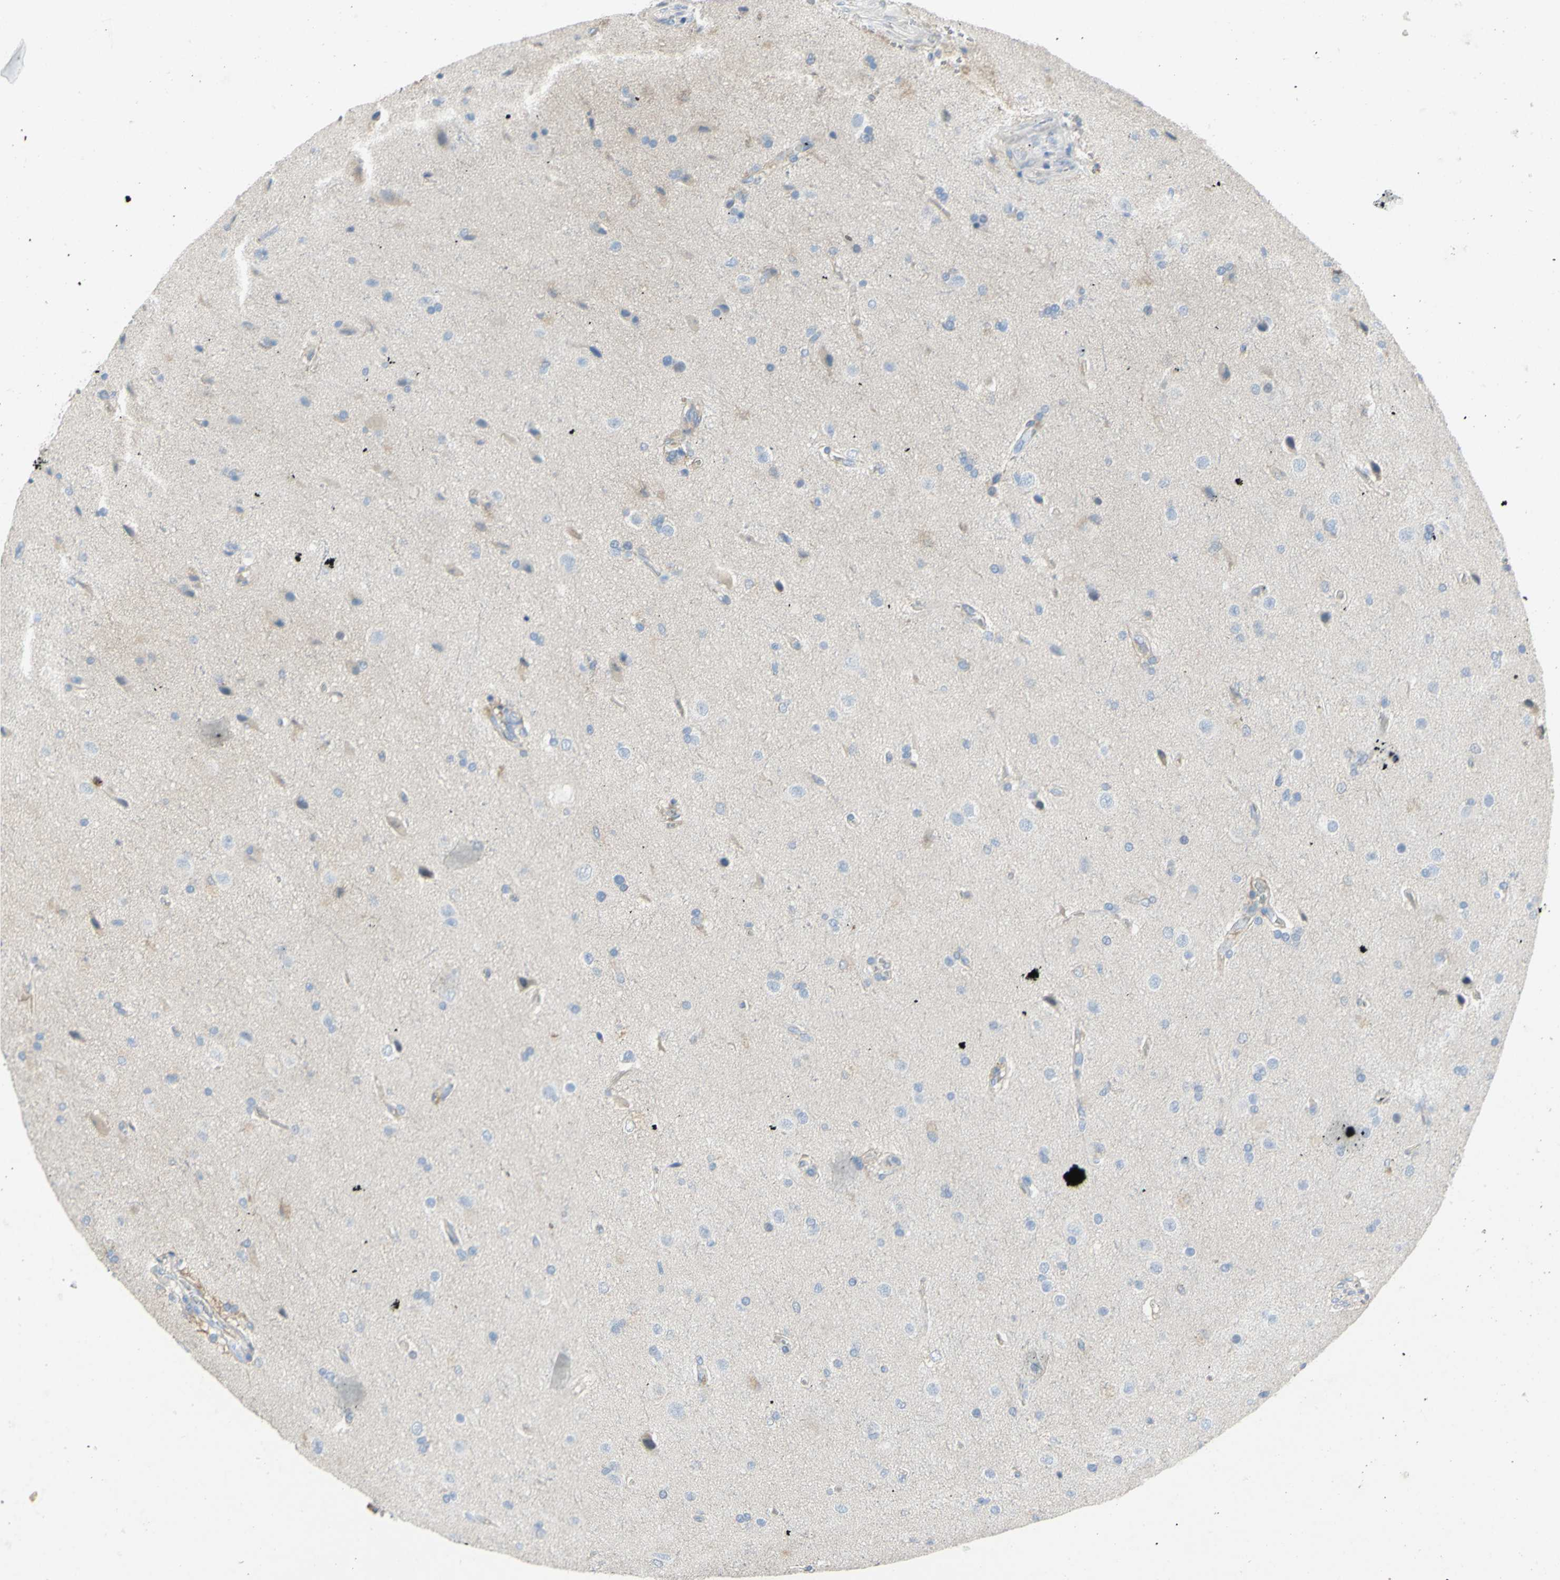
{"staining": {"intensity": "negative", "quantity": "none", "location": "none"}, "tissue": "glioma", "cell_type": "Tumor cells", "image_type": "cancer", "snomed": [{"axis": "morphology", "description": "Glioma, malignant, High grade"}, {"axis": "topography", "description": "Brain"}], "caption": "IHC image of neoplastic tissue: glioma stained with DAB (3,3'-diaminobenzidine) shows no significant protein positivity in tumor cells.", "gene": "MUC1", "patient": {"sex": "male", "age": 71}}